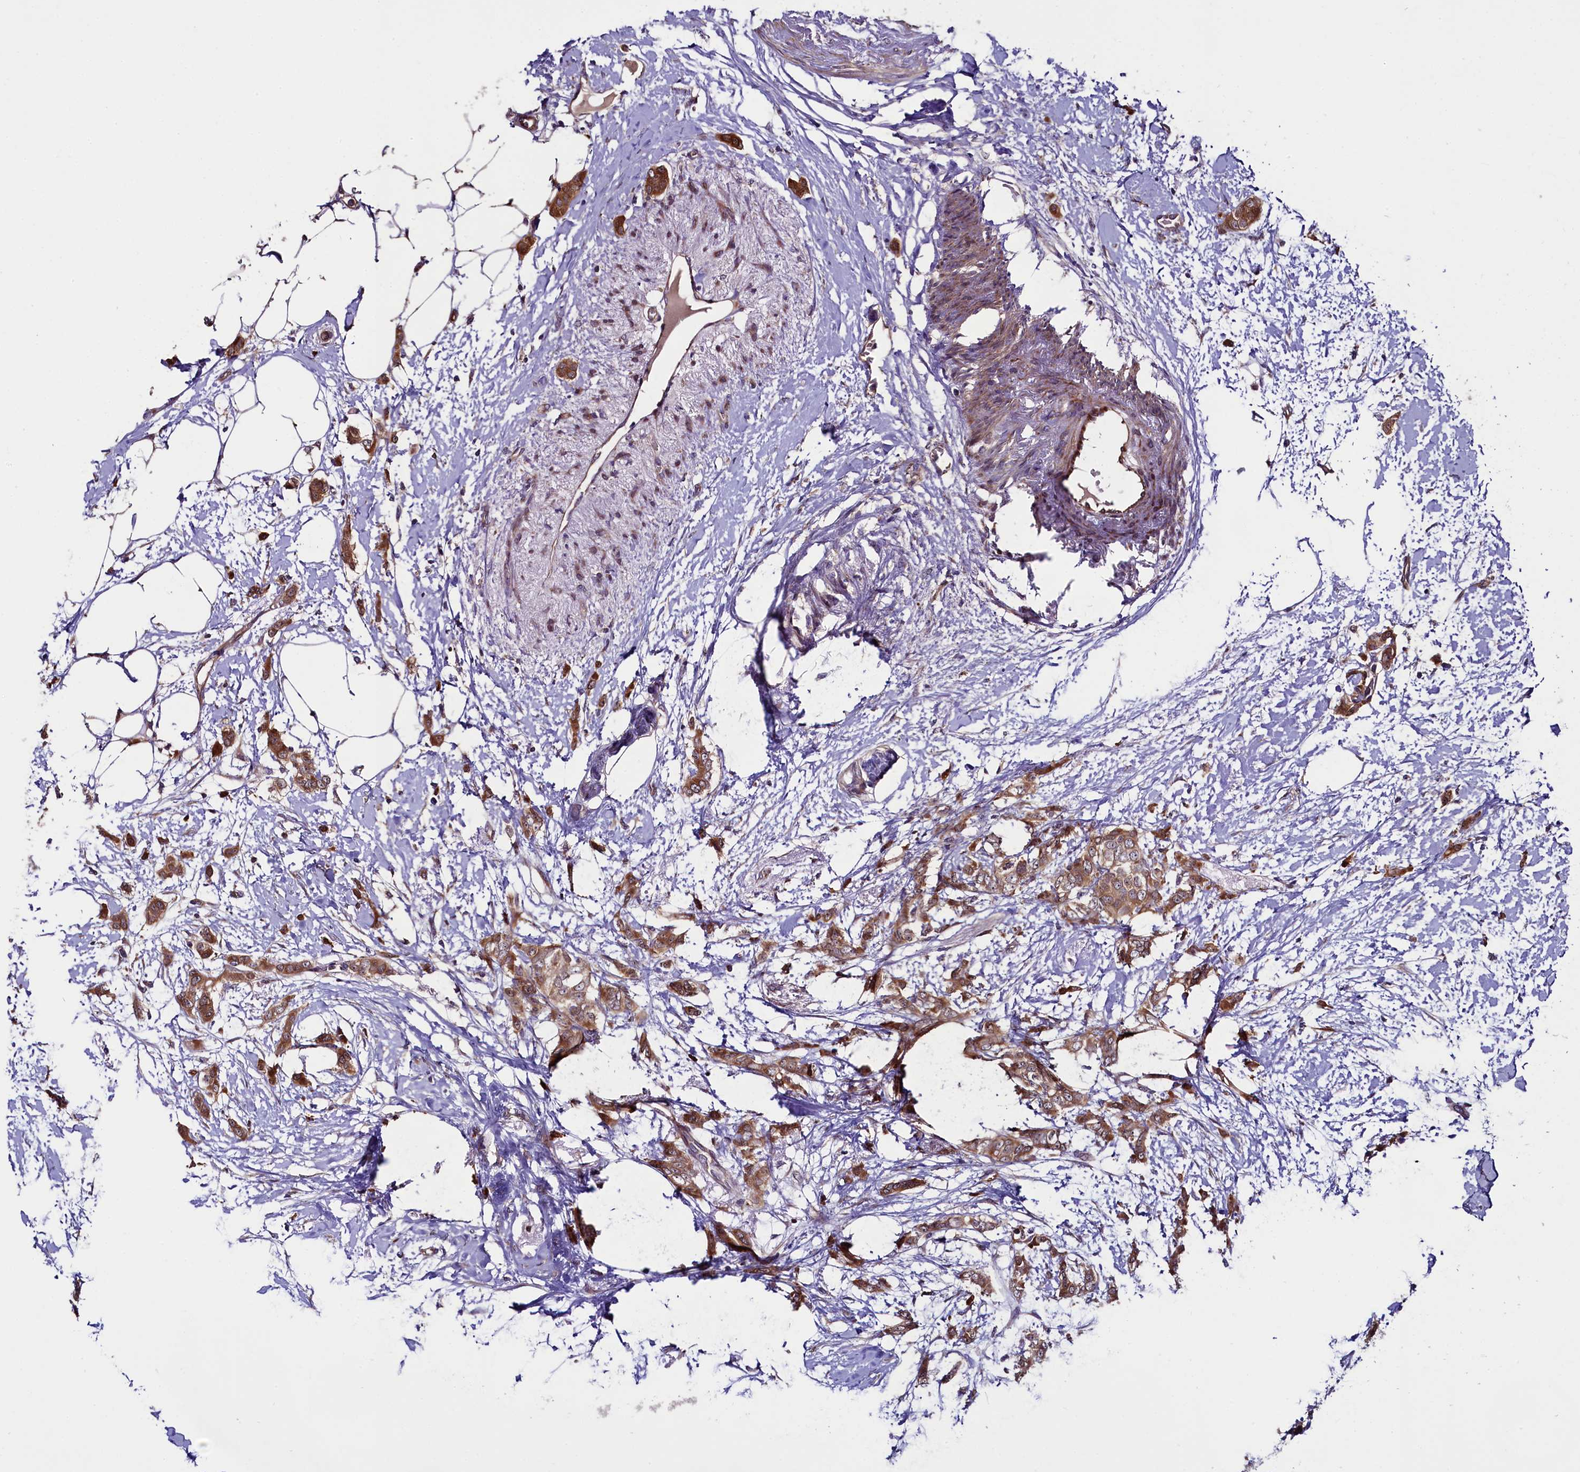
{"staining": {"intensity": "moderate", "quantity": ">75%", "location": "cytoplasmic/membranous"}, "tissue": "breast cancer", "cell_type": "Tumor cells", "image_type": "cancer", "snomed": [{"axis": "morphology", "description": "Duct carcinoma"}, {"axis": "topography", "description": "Breast"}], "caption": "Protein staining of breast cancer tissue exhibits moderate cytoplasmic/membranous positivity in about >75% of tumor cells.", "gene": "RPUSD2", "patient": {"sex": "female", "age": 72}}